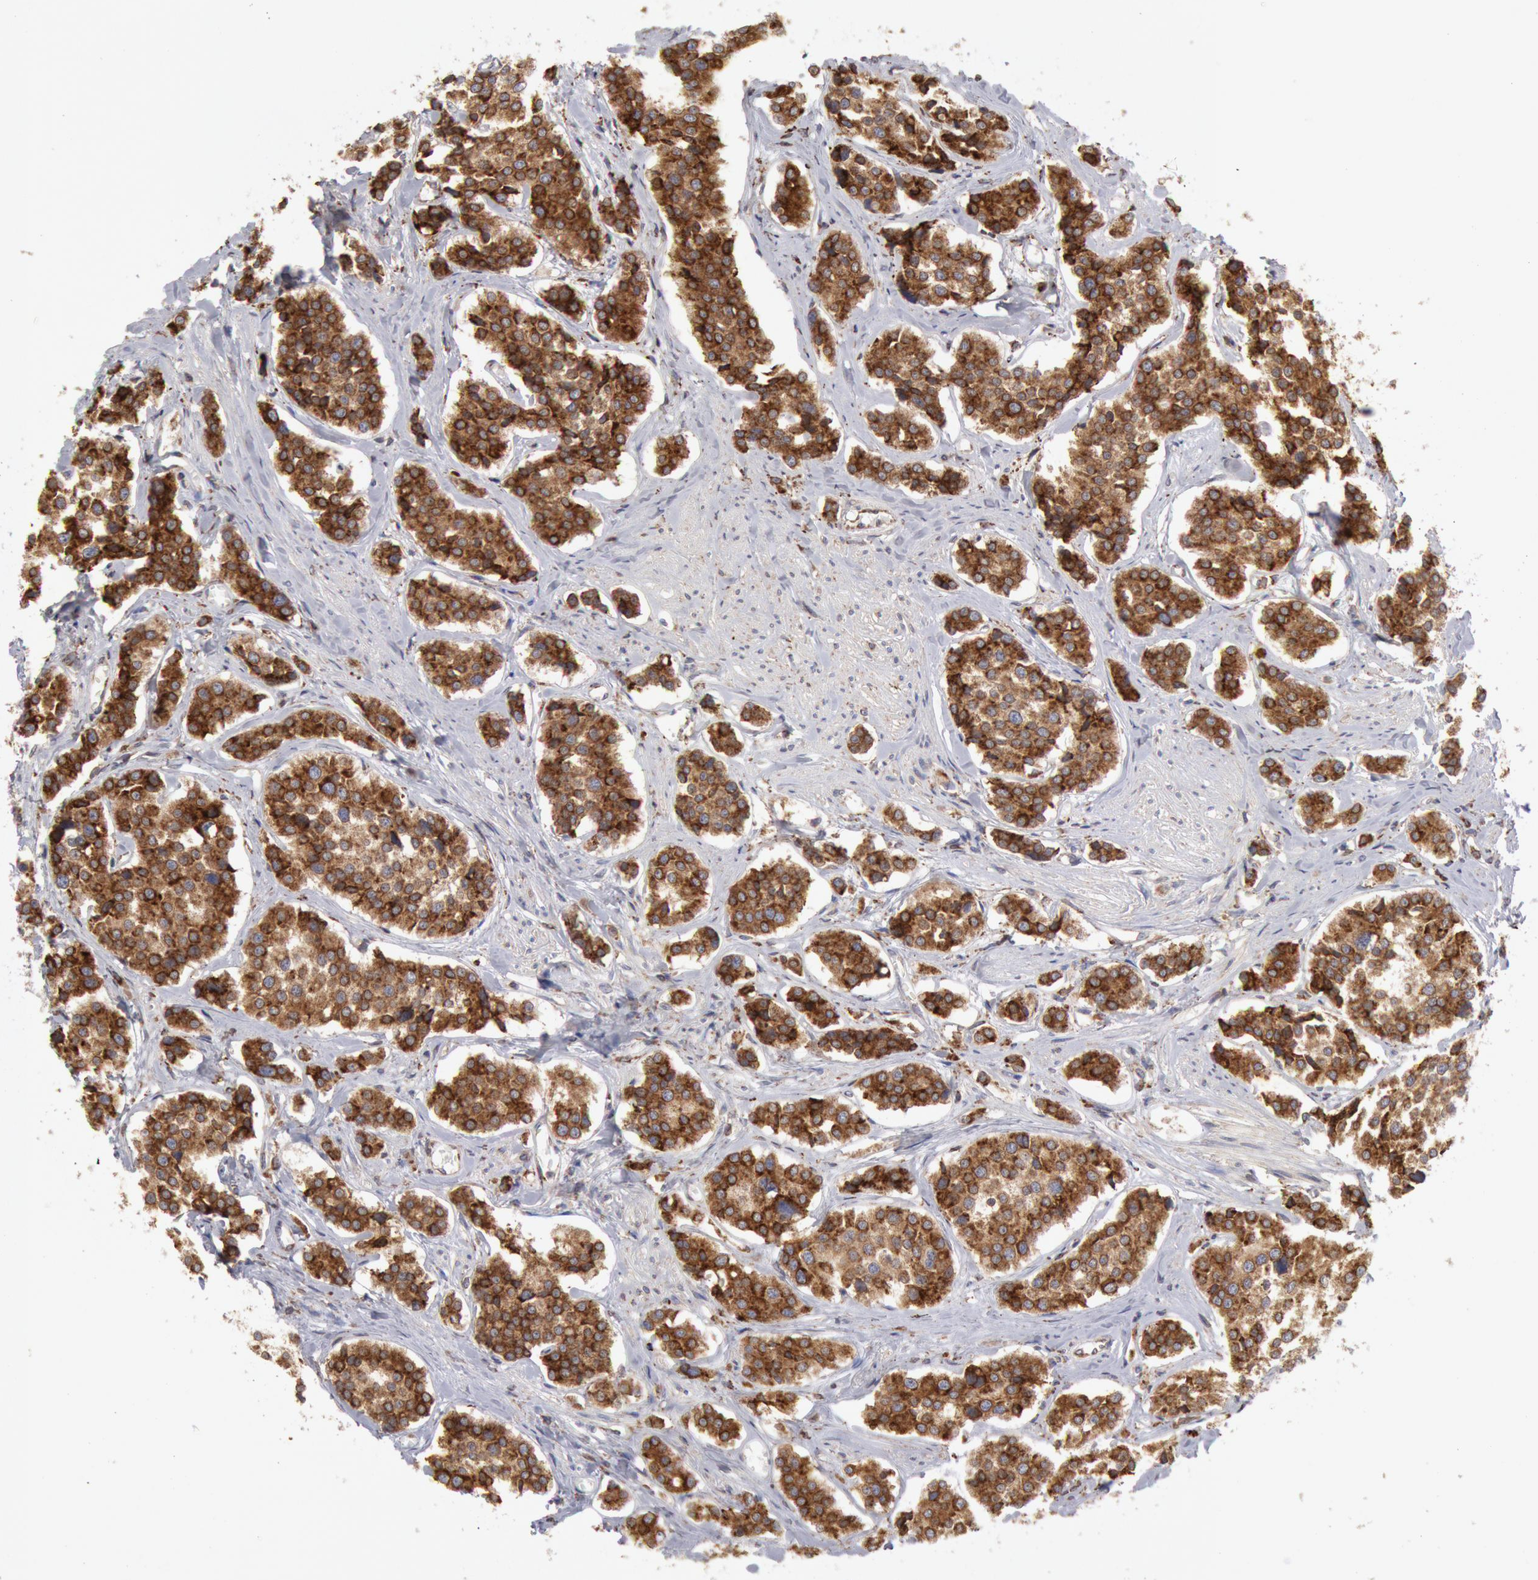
{"staining": {"intensity": "moderate", "quantity": ">75%", "location": "cytoplasmic/membranous"}, "tissue": "carcinoid", "cell_type": "Tumor cells", "image_type": "cancer", "snomed": [{"axis": "morphology", "description": "Carcinoid, malignant, NOS"}, {"axis": "topography", "description": "Small intestine"}], "caption": "Malignant carcinoid stained for a protein (brown) reveals moderate cytoplasmic/membranous positive expression in about >75% of tumor cells.", "gene": "ERP44", "patient": {"sex": "male", "age": 60}}